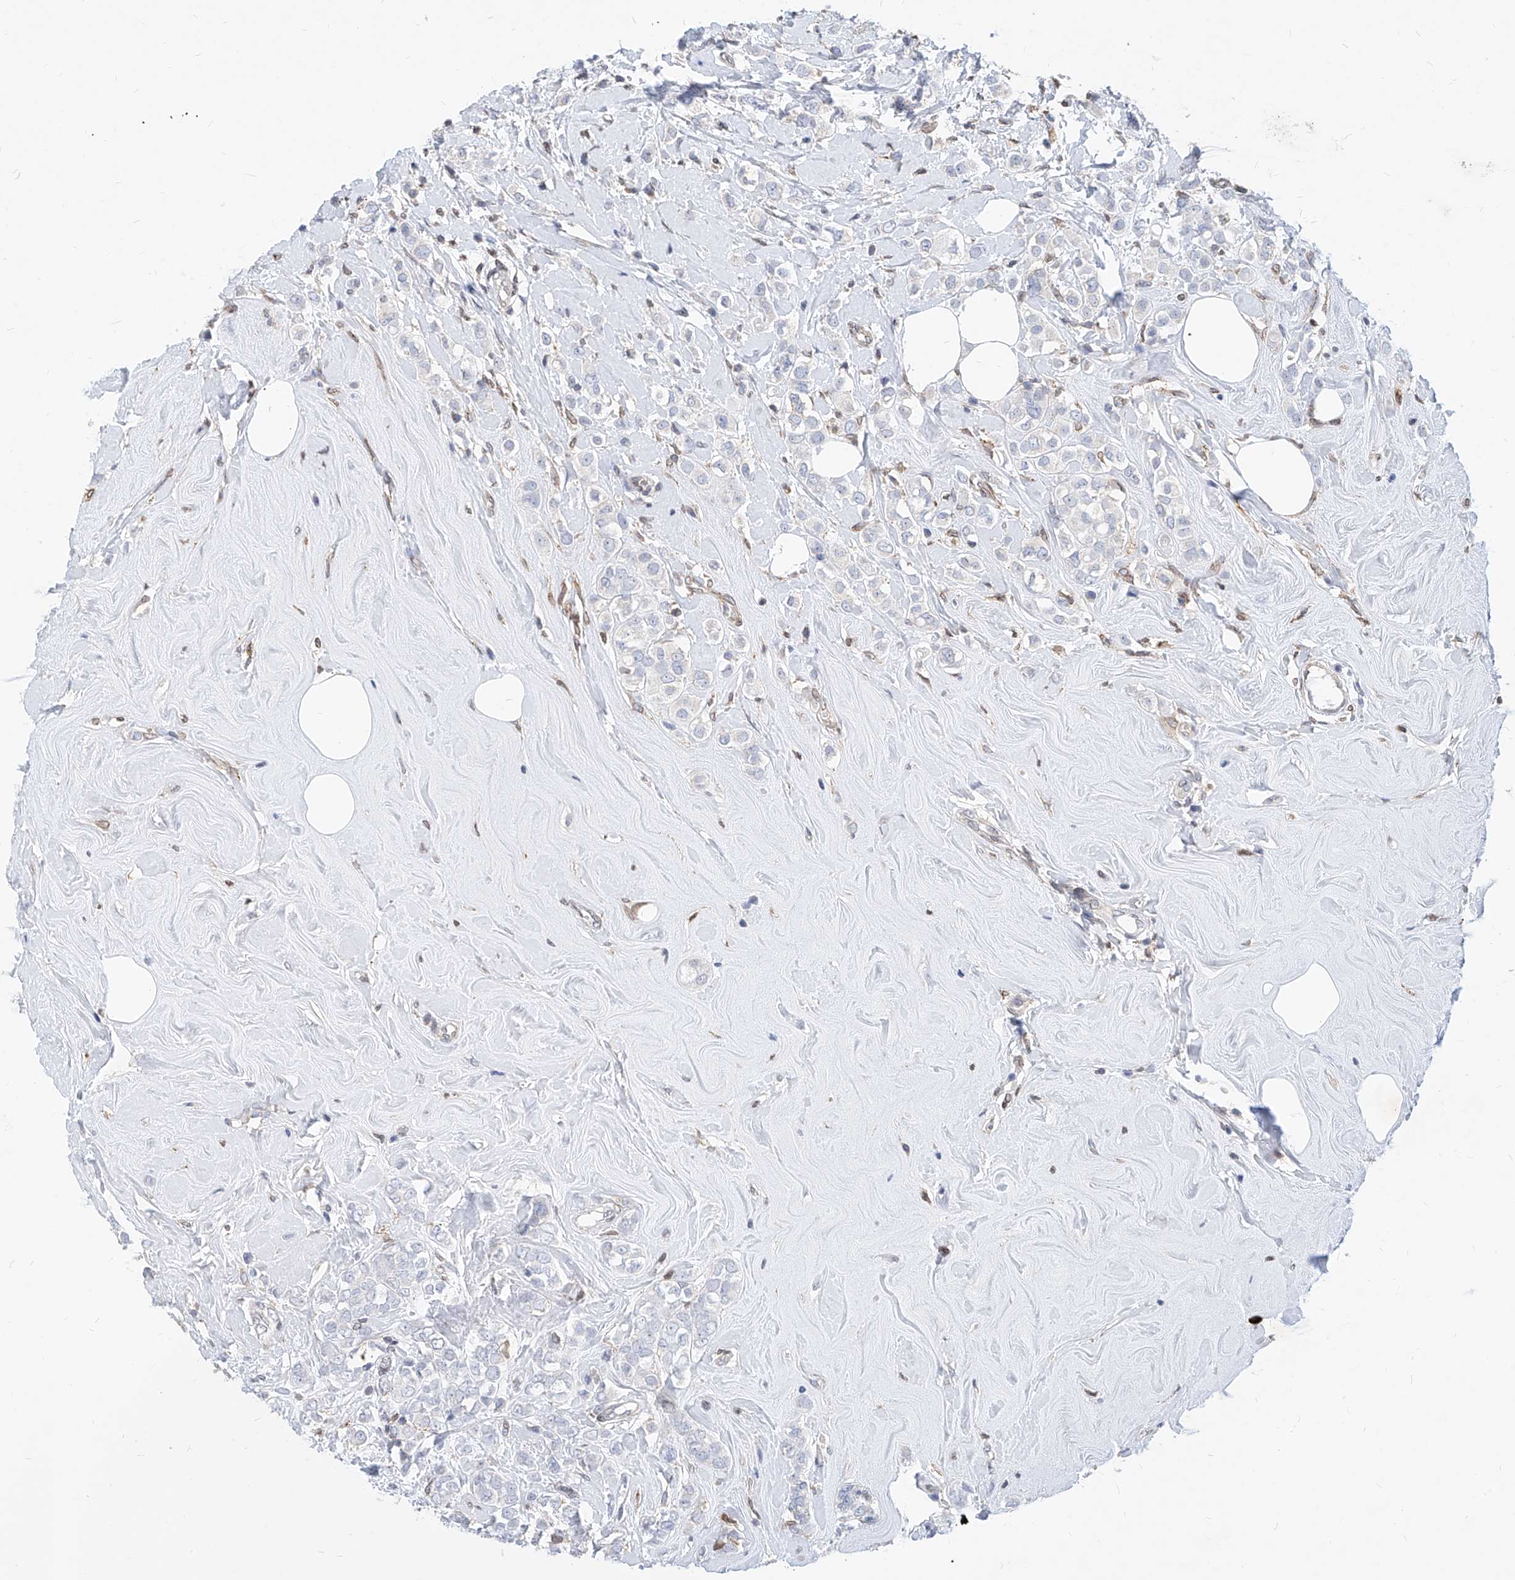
{"staining": {"intensity": "negative", "quantity": "none", "location": "none"}, "tissue": "breast cancer", "cell_type": "Tumor cells", "image_type": "cancer", "snomed": [{"axis": "morphology", "description": "Lobular carcinoma"}, {"axis": "topography", "description": "Breast"}], "caption": "Tumor cells are negative for protein expression in human breast cancer.", "gene": "MX2", "patient": {"sex": "female", "age": 47}}